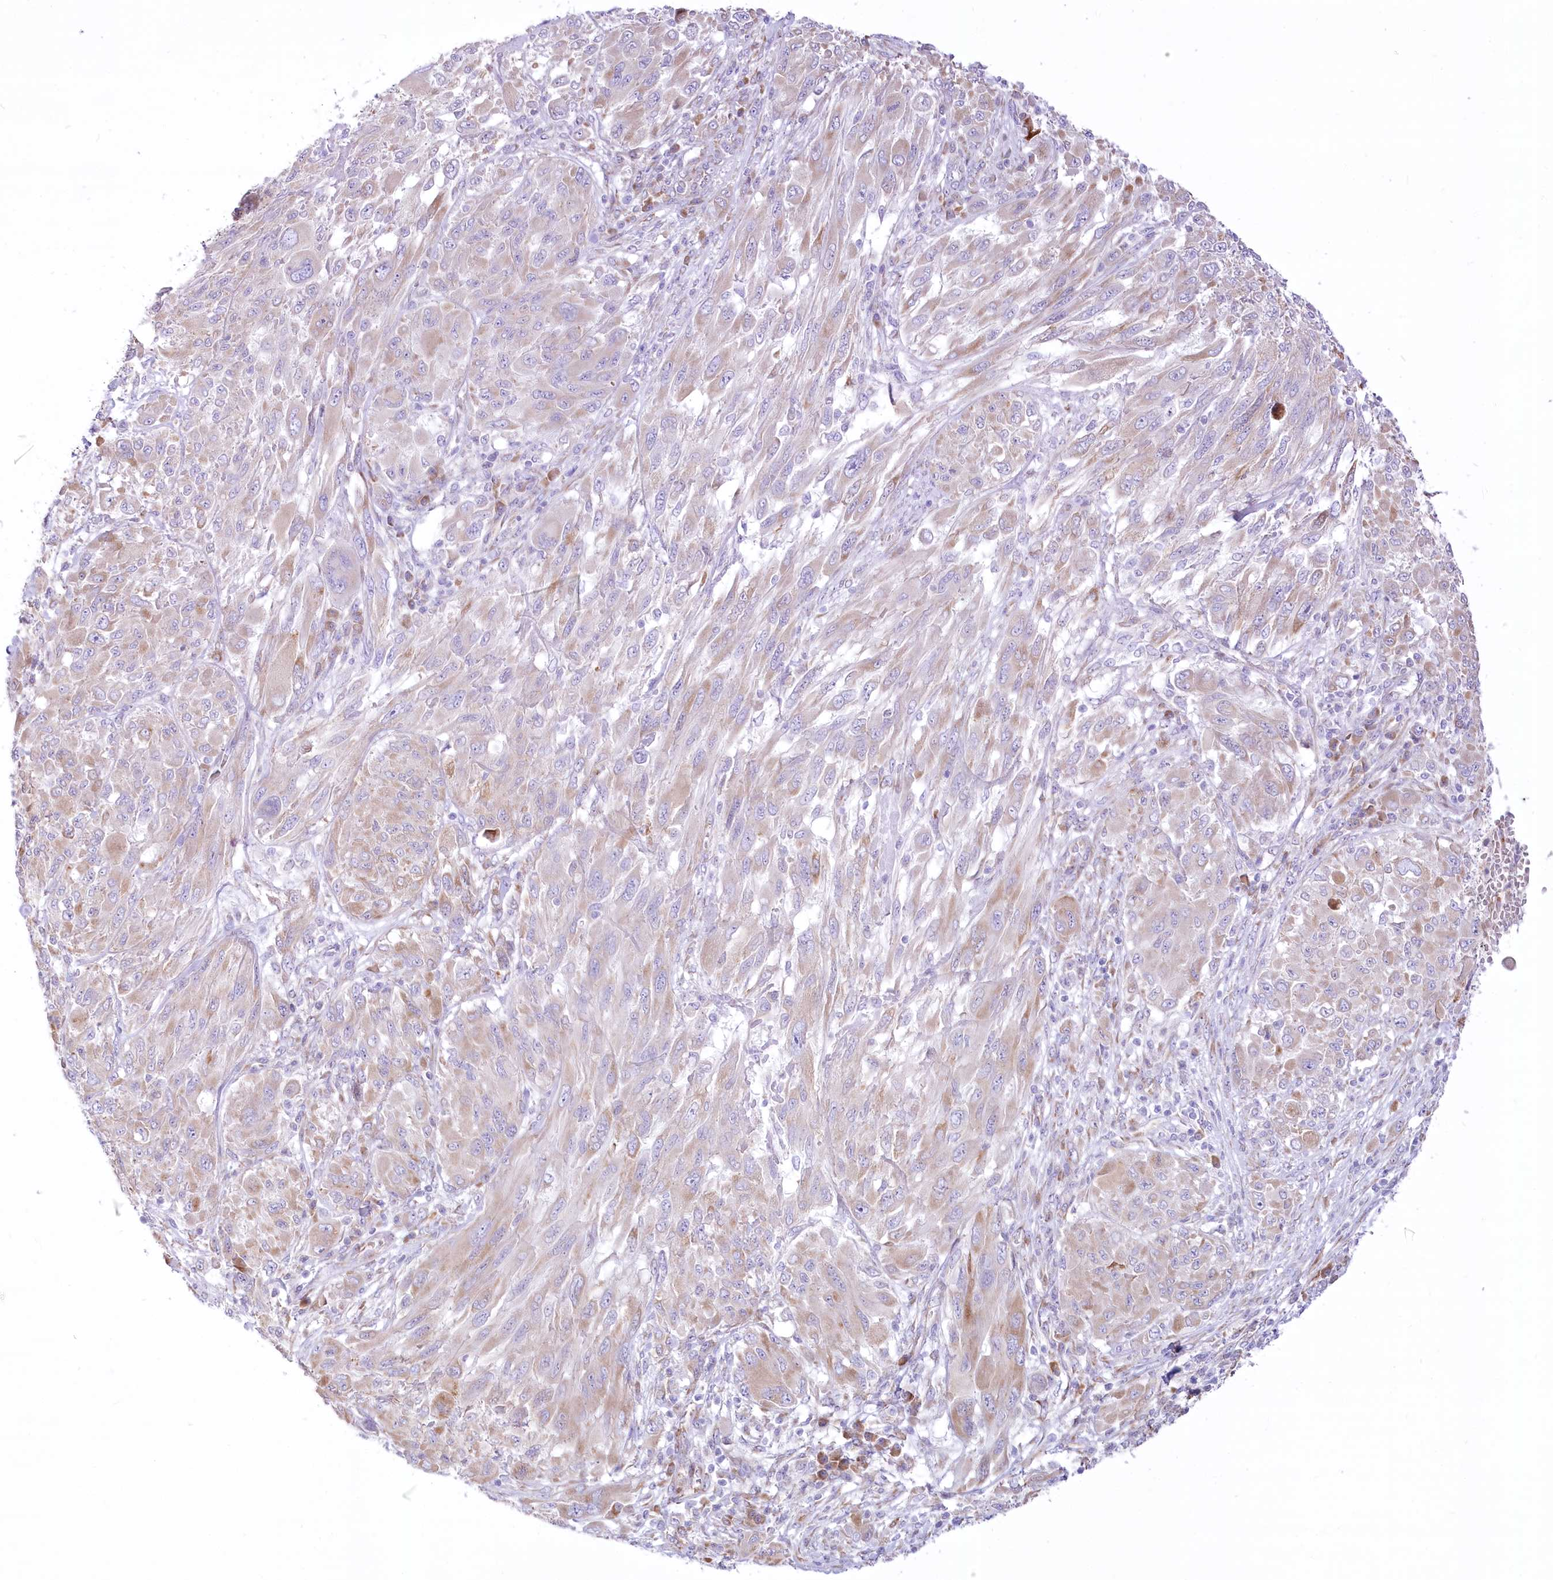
{"staining": {"intensity": "negative", "quantity": "none", "location": "none"}, "tissue": "melanoma", "cell_type": "Tumor cells", "image_type": "cancer", "snomed": [{"axis": "morphology", "description": "Malignant melanoma, NOS"}, {"axis": "topography", "description": "Skin"}], "caption": "IHC histopathology image of neoplastic tissue: human melanoma stained with DAB (3,3'-diaminobenzidine) shows no significant protein staining in tumor cells.", "gene": "STT3B", "patient": {"sex": "female", "age": 91}}